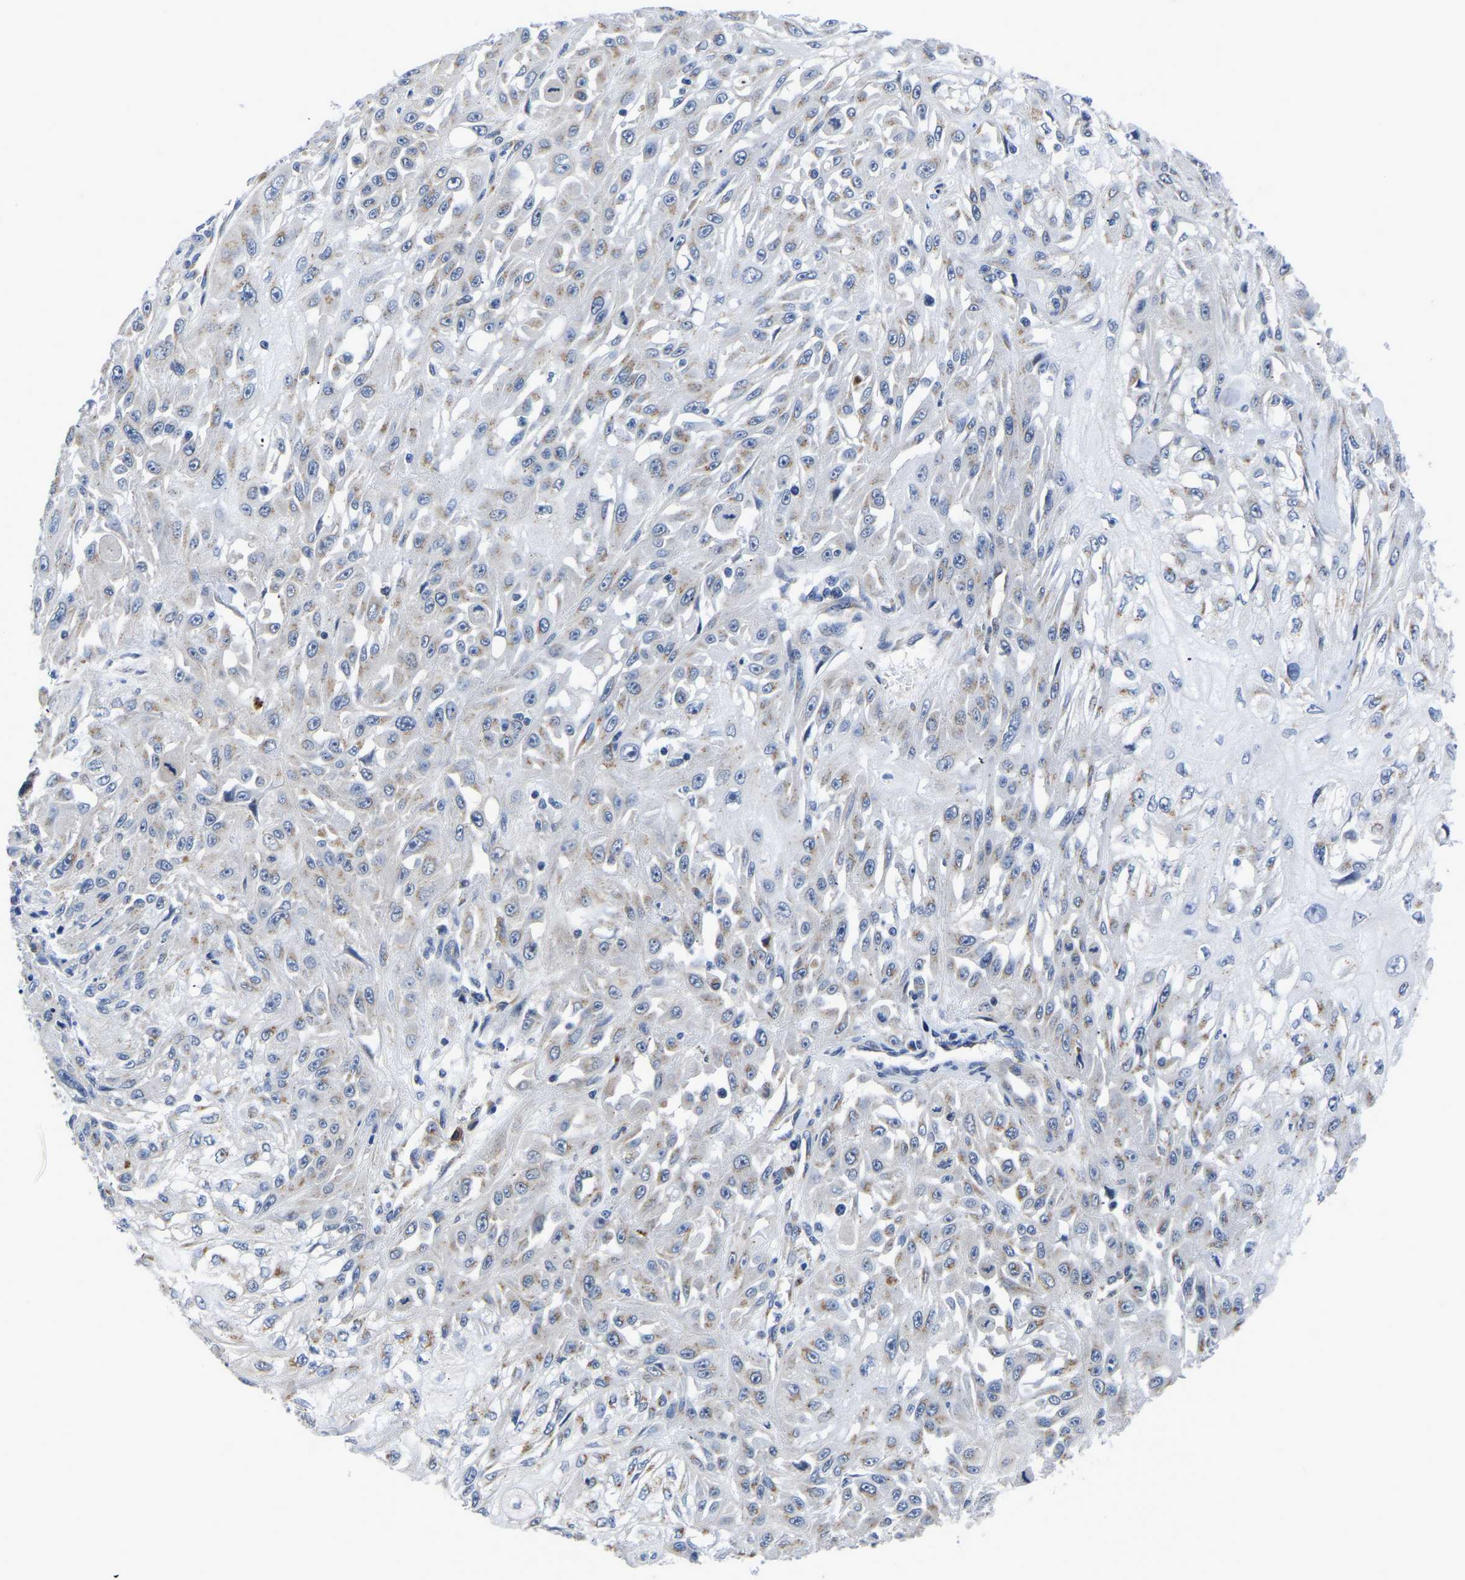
{"staining": {"intensity": "weak", "quantity": "<25%", "location": "cytoplasmic/membranous"}, "tissue": "skin cancer", "cell_type": "Tumor cells", "image_type": "cancer", "snomed": [{"axis": "morphology", "description": "Squamous cell carcinoma, NOS"}, {"axis": "morphology", "description": "Squamous cell carcinoma, metastatic, NOS"}, {"axis": "topography", "description": "Skin"}, {"axis": "topography", "description": "Lymph node"}], "caption": "DAB (3,3'-diaminobenzidine) immunohistochemical staining of human skin metastatic squamous cell carcinoma exhibits no significant positivity in tumor cells.", "gene": "PDLIM7", "patient": {"sex": "male", "age": 75}}